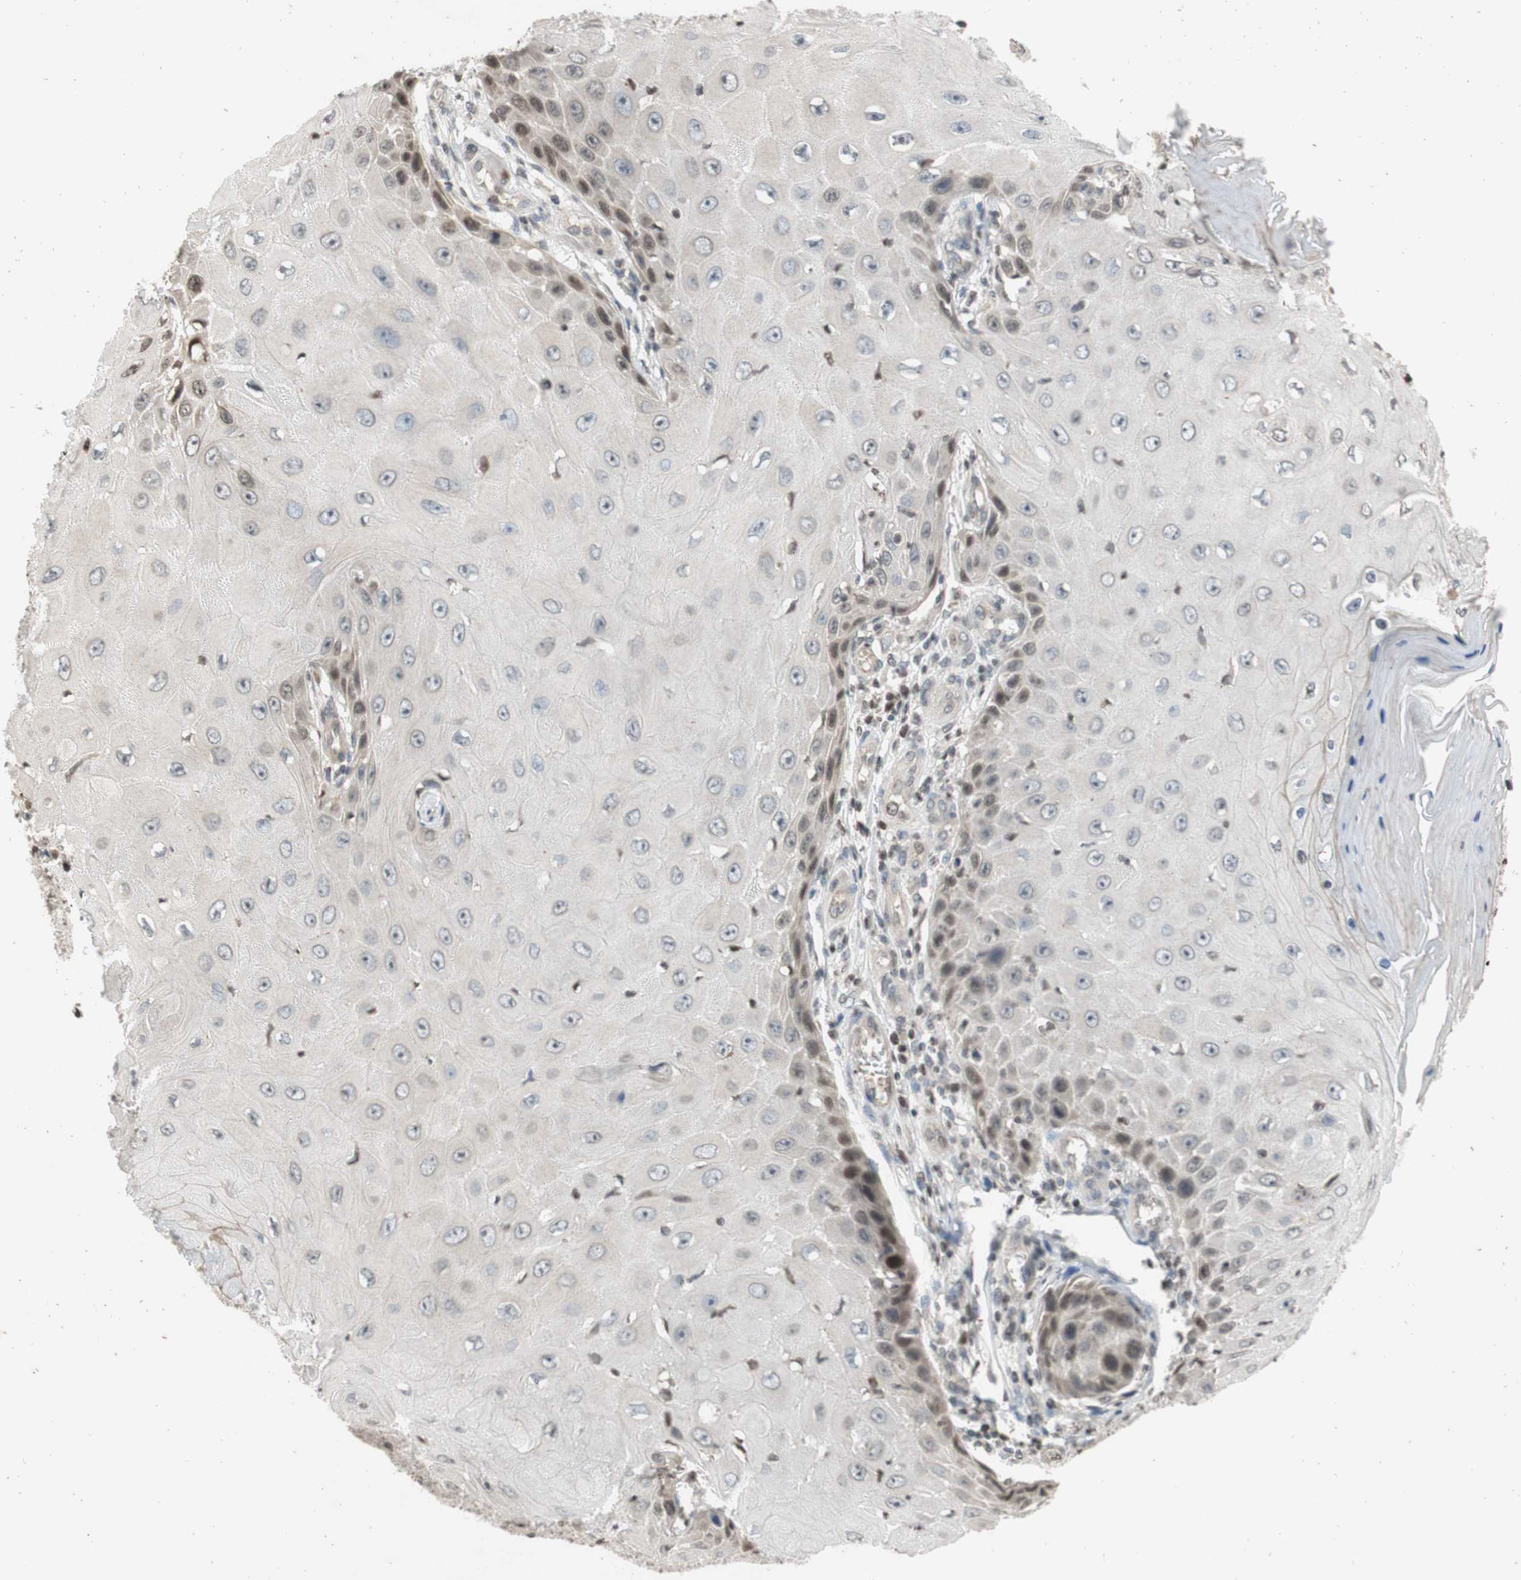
{"staining": {"intensity": "moderate", "quantity": "<25%", "location": "nuclear"}, "tissue": "skin cancer", "cell_type": "Tumor cells", "image_type": "cancer", "snomed": [{"axis": "morphology", "description": "Squamous cell carcinoma, NOS"}, {"axis": "topography", "description": "Skin"}], "caption": "IHC of human skin cancer reveals low levels of moderate nuclear staining in approximately <25% of tumor cells.", "gene": "MCM6", "patient": {"sex": "female", "age": 73}}